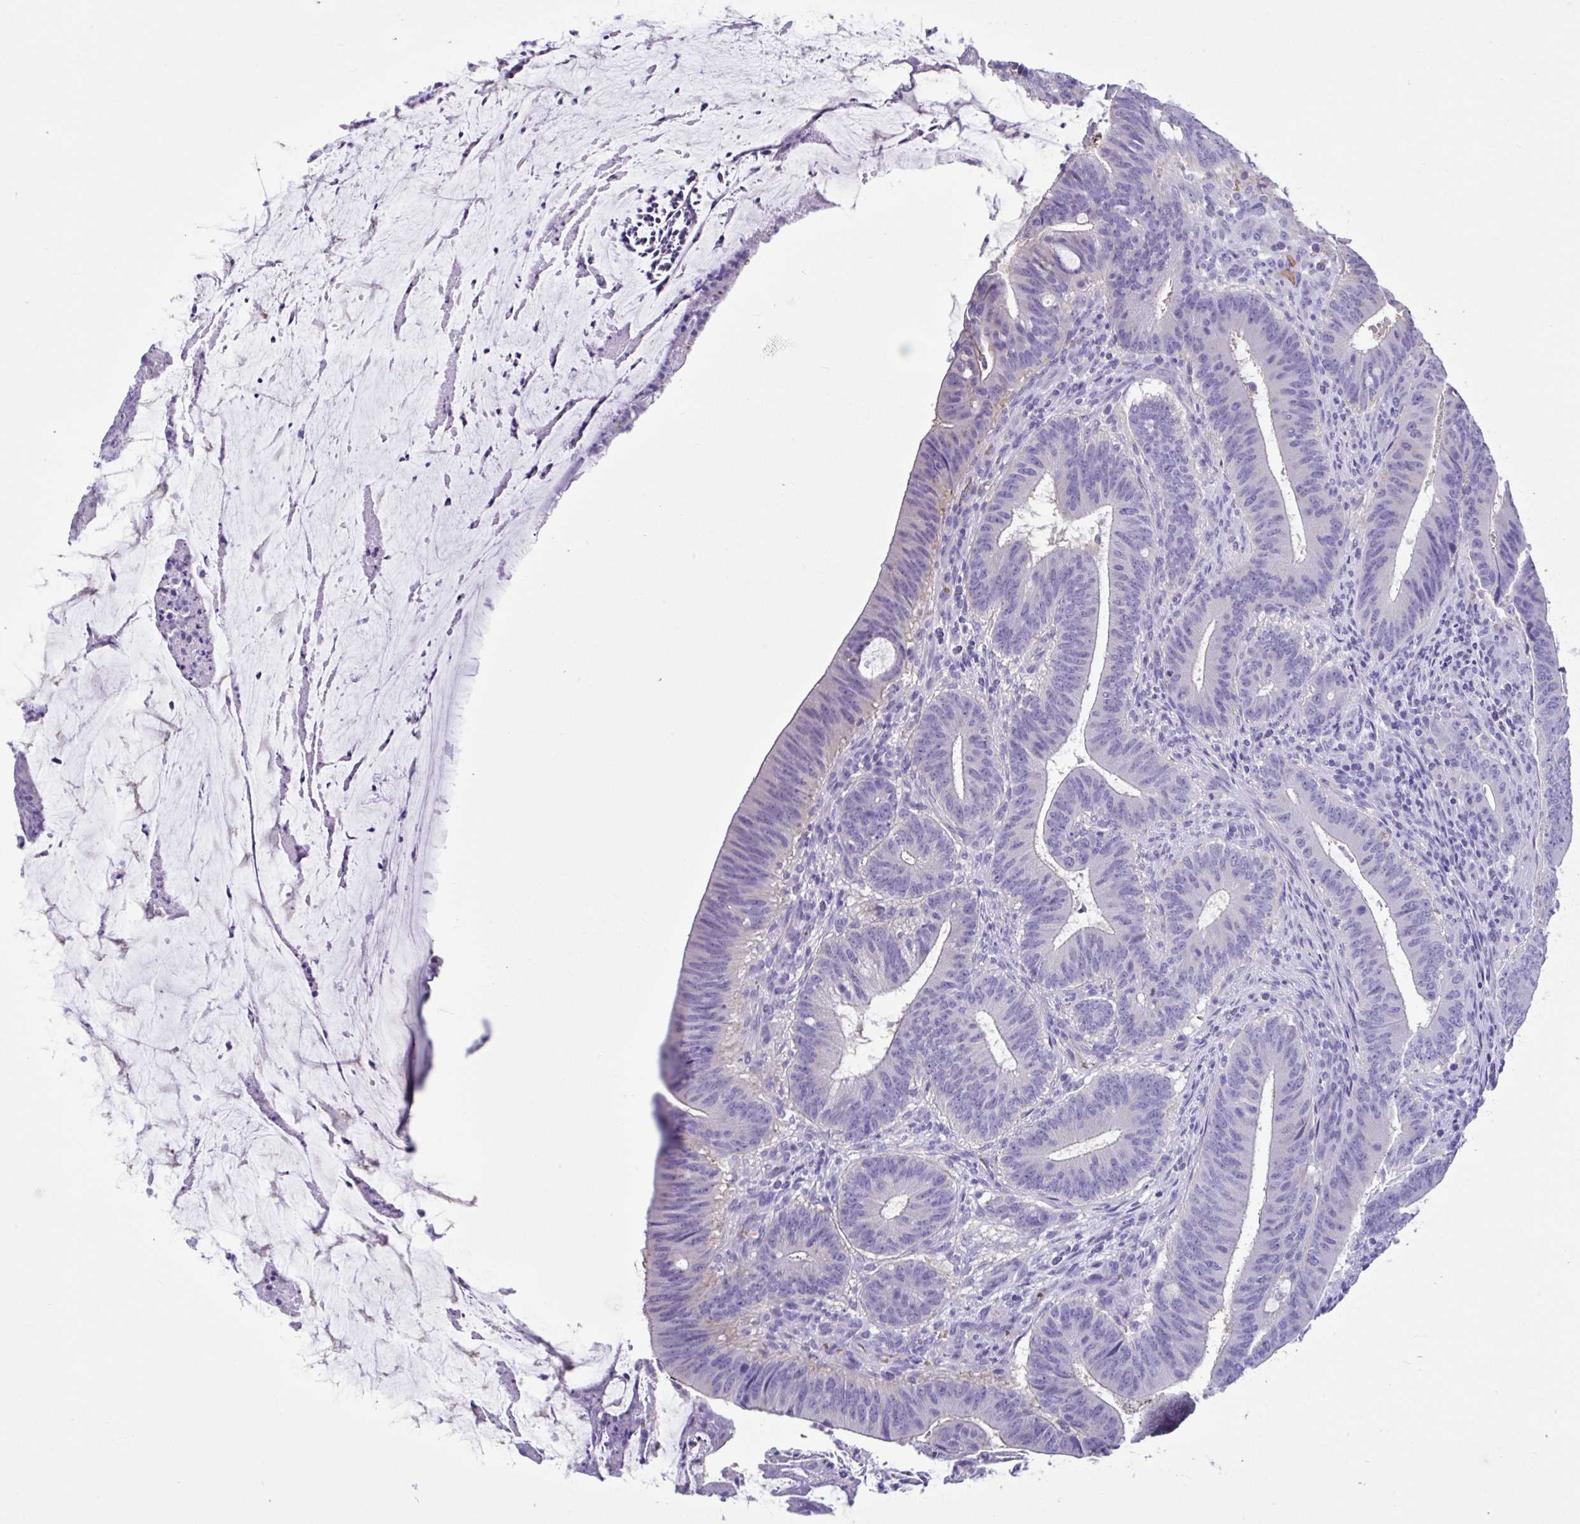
{"staining": {"intensity": "negative", "quantity": "none", "location": "none"}, "tissue": "colorectal cancer", "cell_type": "Tumor cells", "image_type": "cancer", "snomed": [{"axis": "morphology", "description": "Adenocarcinoma, NOS"}, {"axis": "topography", "description": "Colon"}], "caption": "There is no significant expression in tumor cells of colorectal adenocarcinoma. (DAB immunohistochemistry with hematoxylin counter stain).", "gene": "TMEM79", "patient": {"sex": "female", "age": 43}}